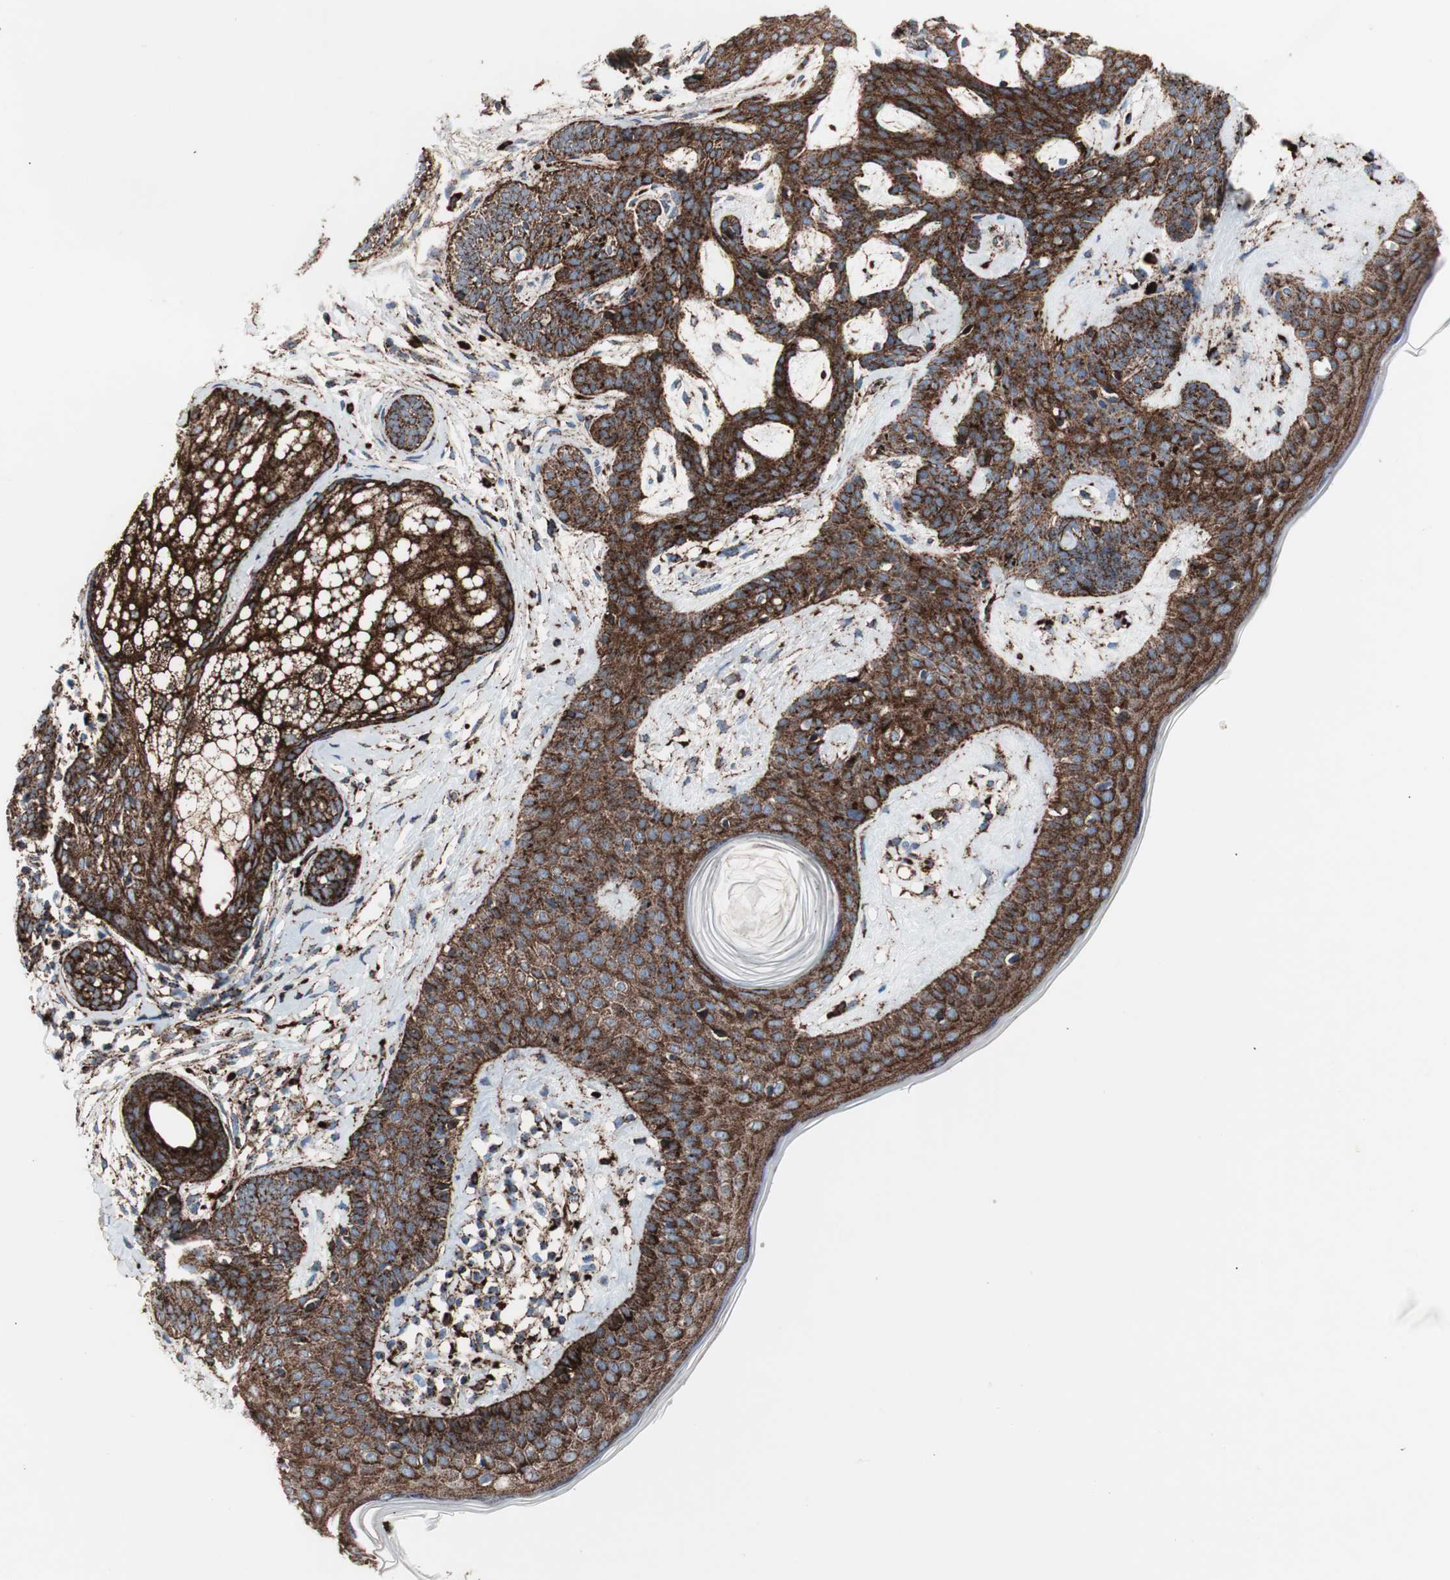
{"staining": {"intensity": "strong", "quantity": ">75%", "location": "cytoplasmic/membranous"}, "tissue": "skin cancer", "cell_type": "Tumor cells", "image_type": "cancer", "snomed": [{"axis": "morphology", "description": "Developmental malformation"}, {"axis": "morphology", "description": "Basal cell carcinoma"}, {"axis": "topography", "description": "Skin"}], "caption": "Skin cancer tissue reveals strong cytoplasmic/membranous positivity in about >75% of tumor cells", "gene": "LAMP1", "patient": {"sex": "female", "age": 62}}